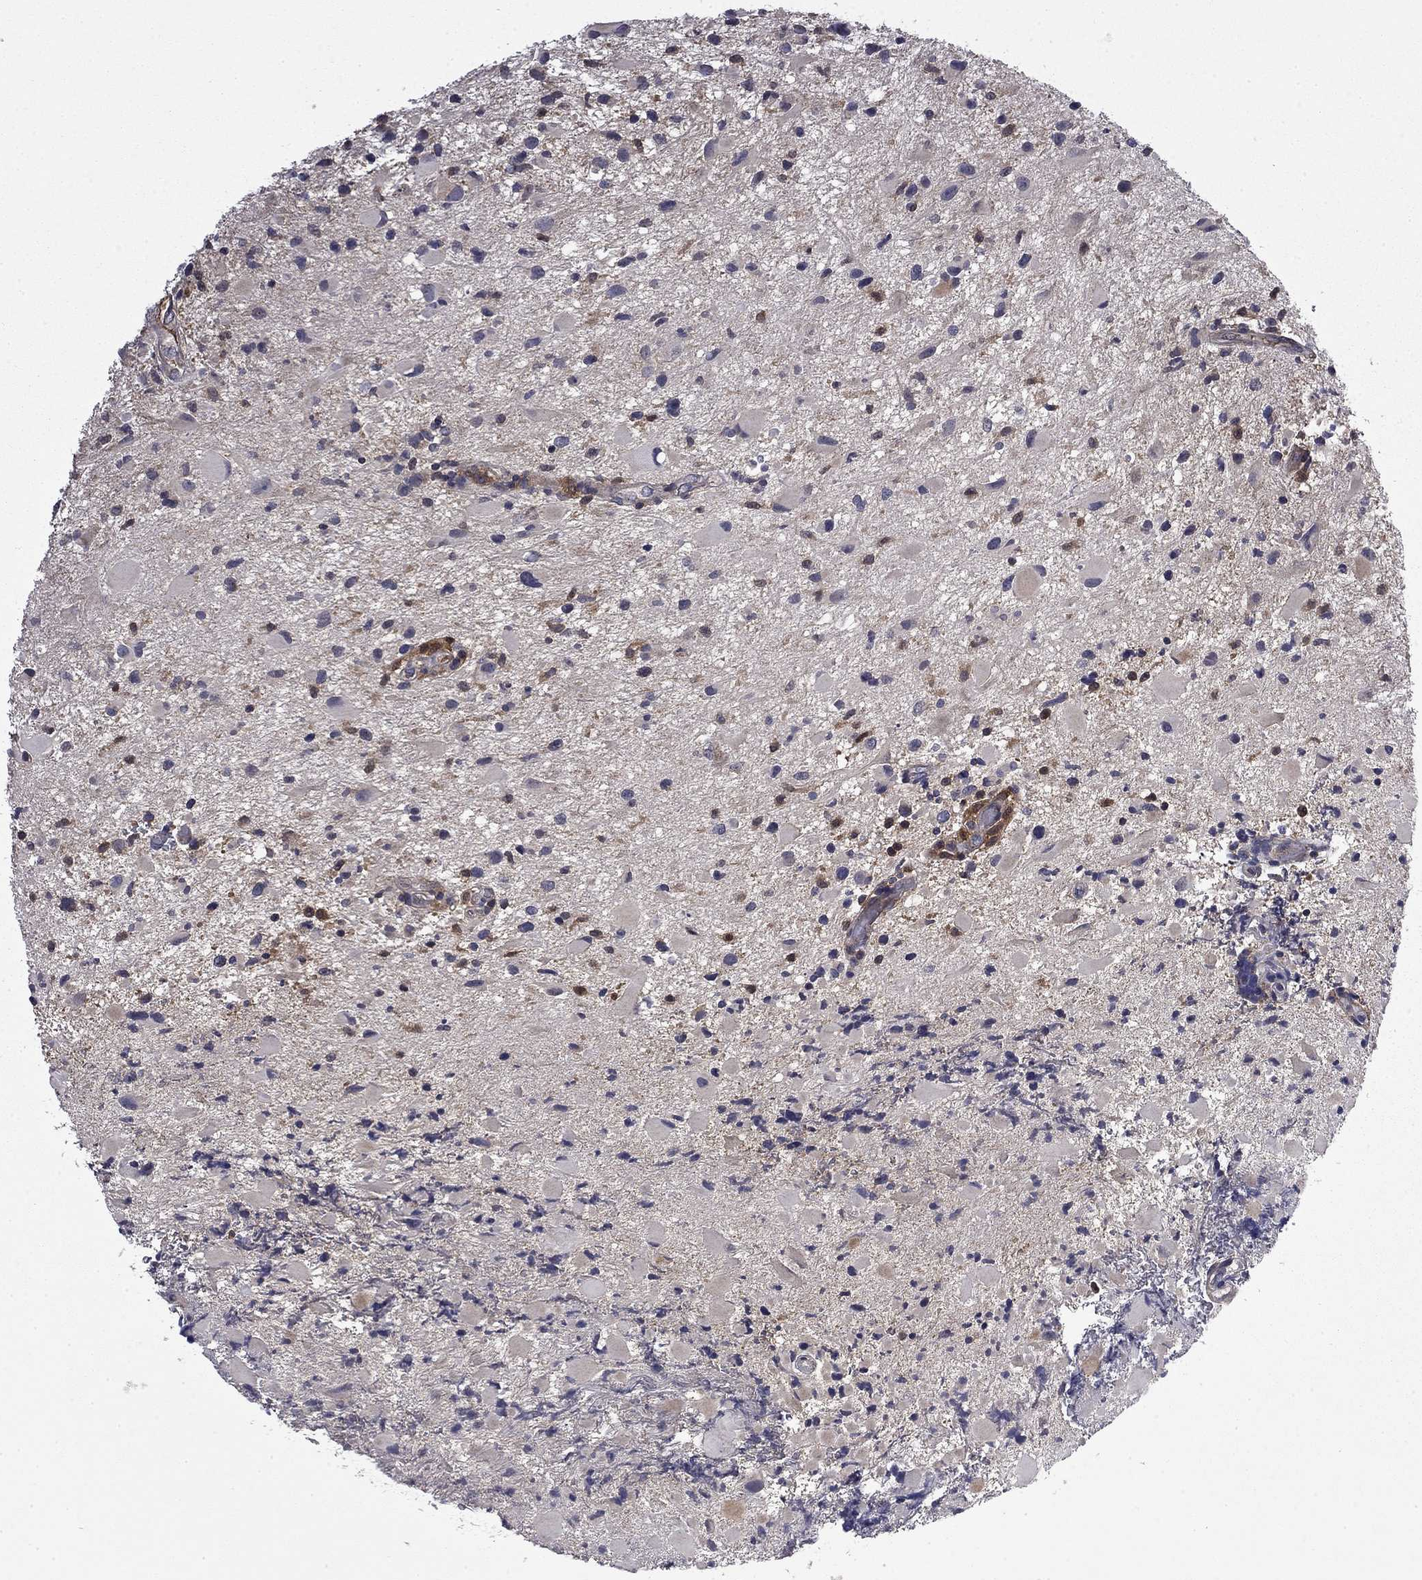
{"staining": {"intensity": "negative", "quantity": "none", "location": "none"}, "tissue": "glioma", "cell_type": "Tumor cells", "image_type": "cancer", "snomed": [{"axis": "morphology", "description": "Glioma, malignant, Low grade"}, {"axis": "topography", "description": "Brain"}], "caption": "A histopathology image of human malignant low-grade glioma is negative for staining in tumor cells.", "gene": "CEACAM7", "patient": {"sex": "female", "age": 32}}